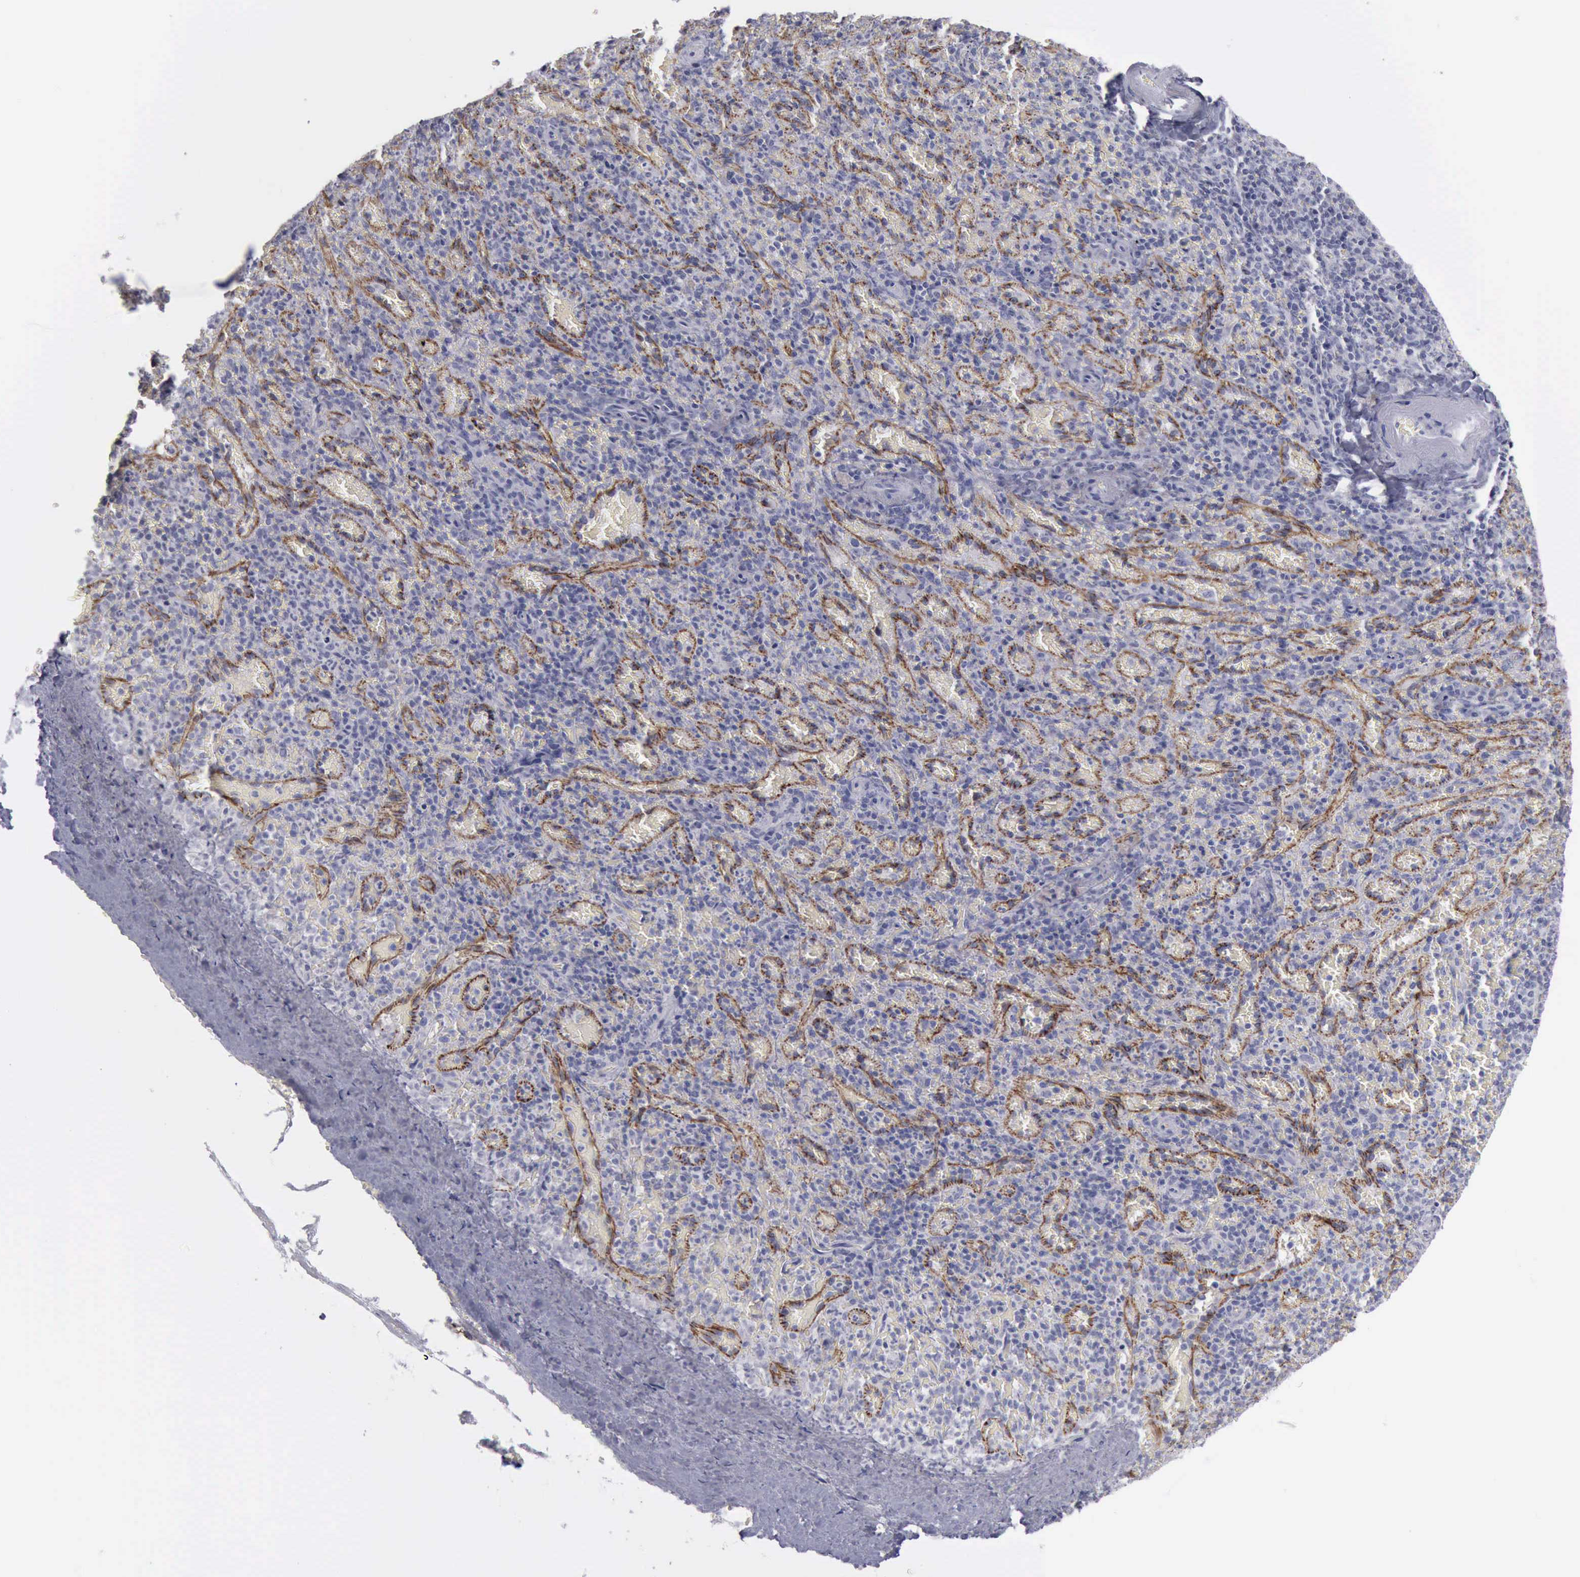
{"staining": {"intensity": "negative", "quantity": "none", "location": "none"}, "tissue": "spleen", "cell_type": "Cells in red pulp", "image_type": "normal", "snomed": [{"axis": "morphology", "description": "Normal tissue, NOS"}, {"axis": "topography", "description": "Spleen"}], "caption": "High power microscopy photomicrograph of an immunohistochemistry photomicrograph of benign spleen, revealing no significant staining in cells in red pulp.", "gene": "CDH2", "patient": {"sex": "female", "age": 50}}